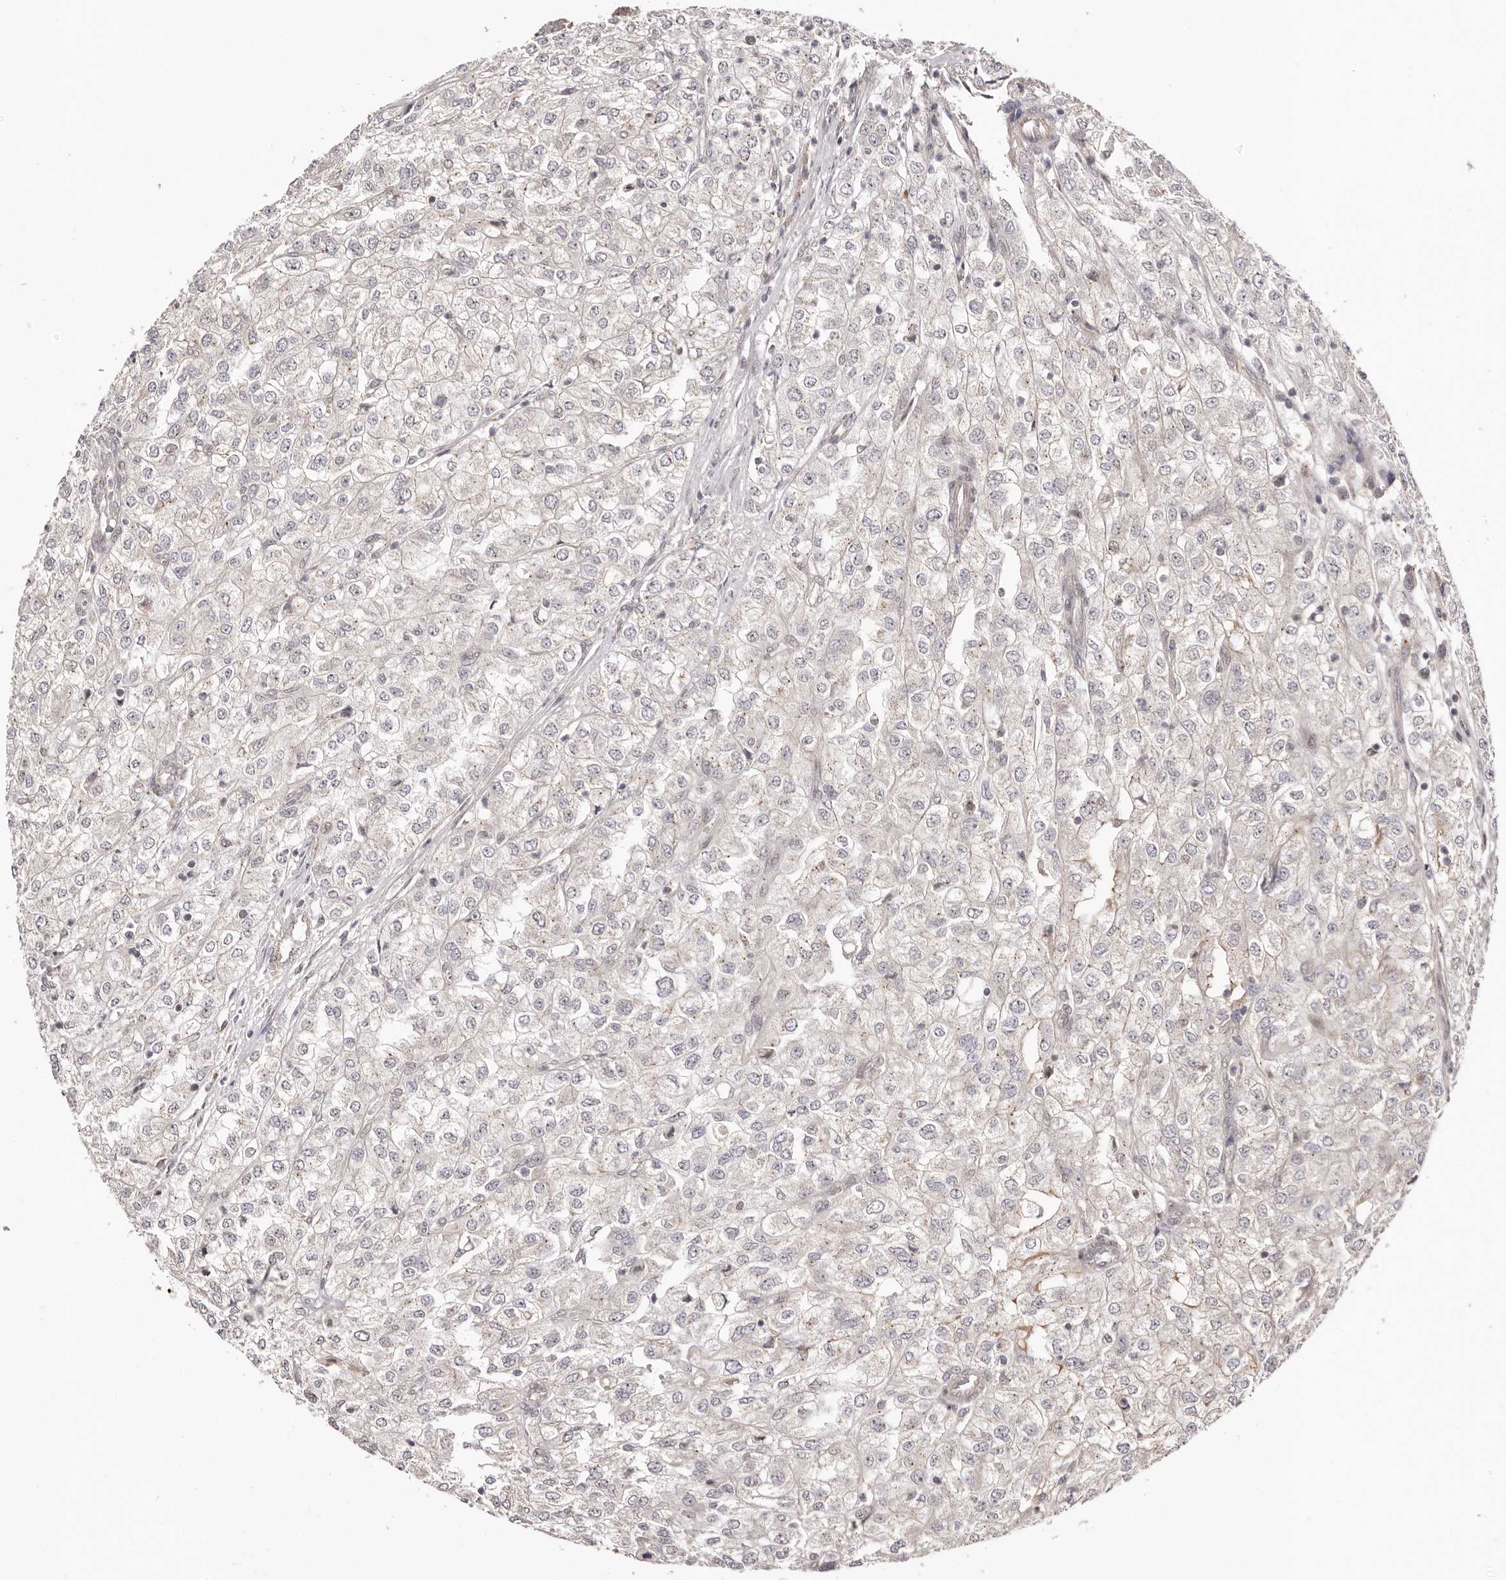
{"staining": {"intensity": "negative", "quantity": "none", "location": "none"}, "tissue": "renal cancer", "cell_type": "Tumor cells", "image_type": "cancer", "snomed": [{"axis": "morphology", "description": "Adenocarcinoma, NOS"}, {"axis": "topography", "description": "Kidney"}], "caption": "This photomicrograph is of renal cancer stained with IHC to label a protein in brown with the nuclei are counter-stained blue. There is no positivity in tumor cells. Nuclei are stained in blue.", "gene": "EGR3", "patient": {"sex": "female", "age": 54}}